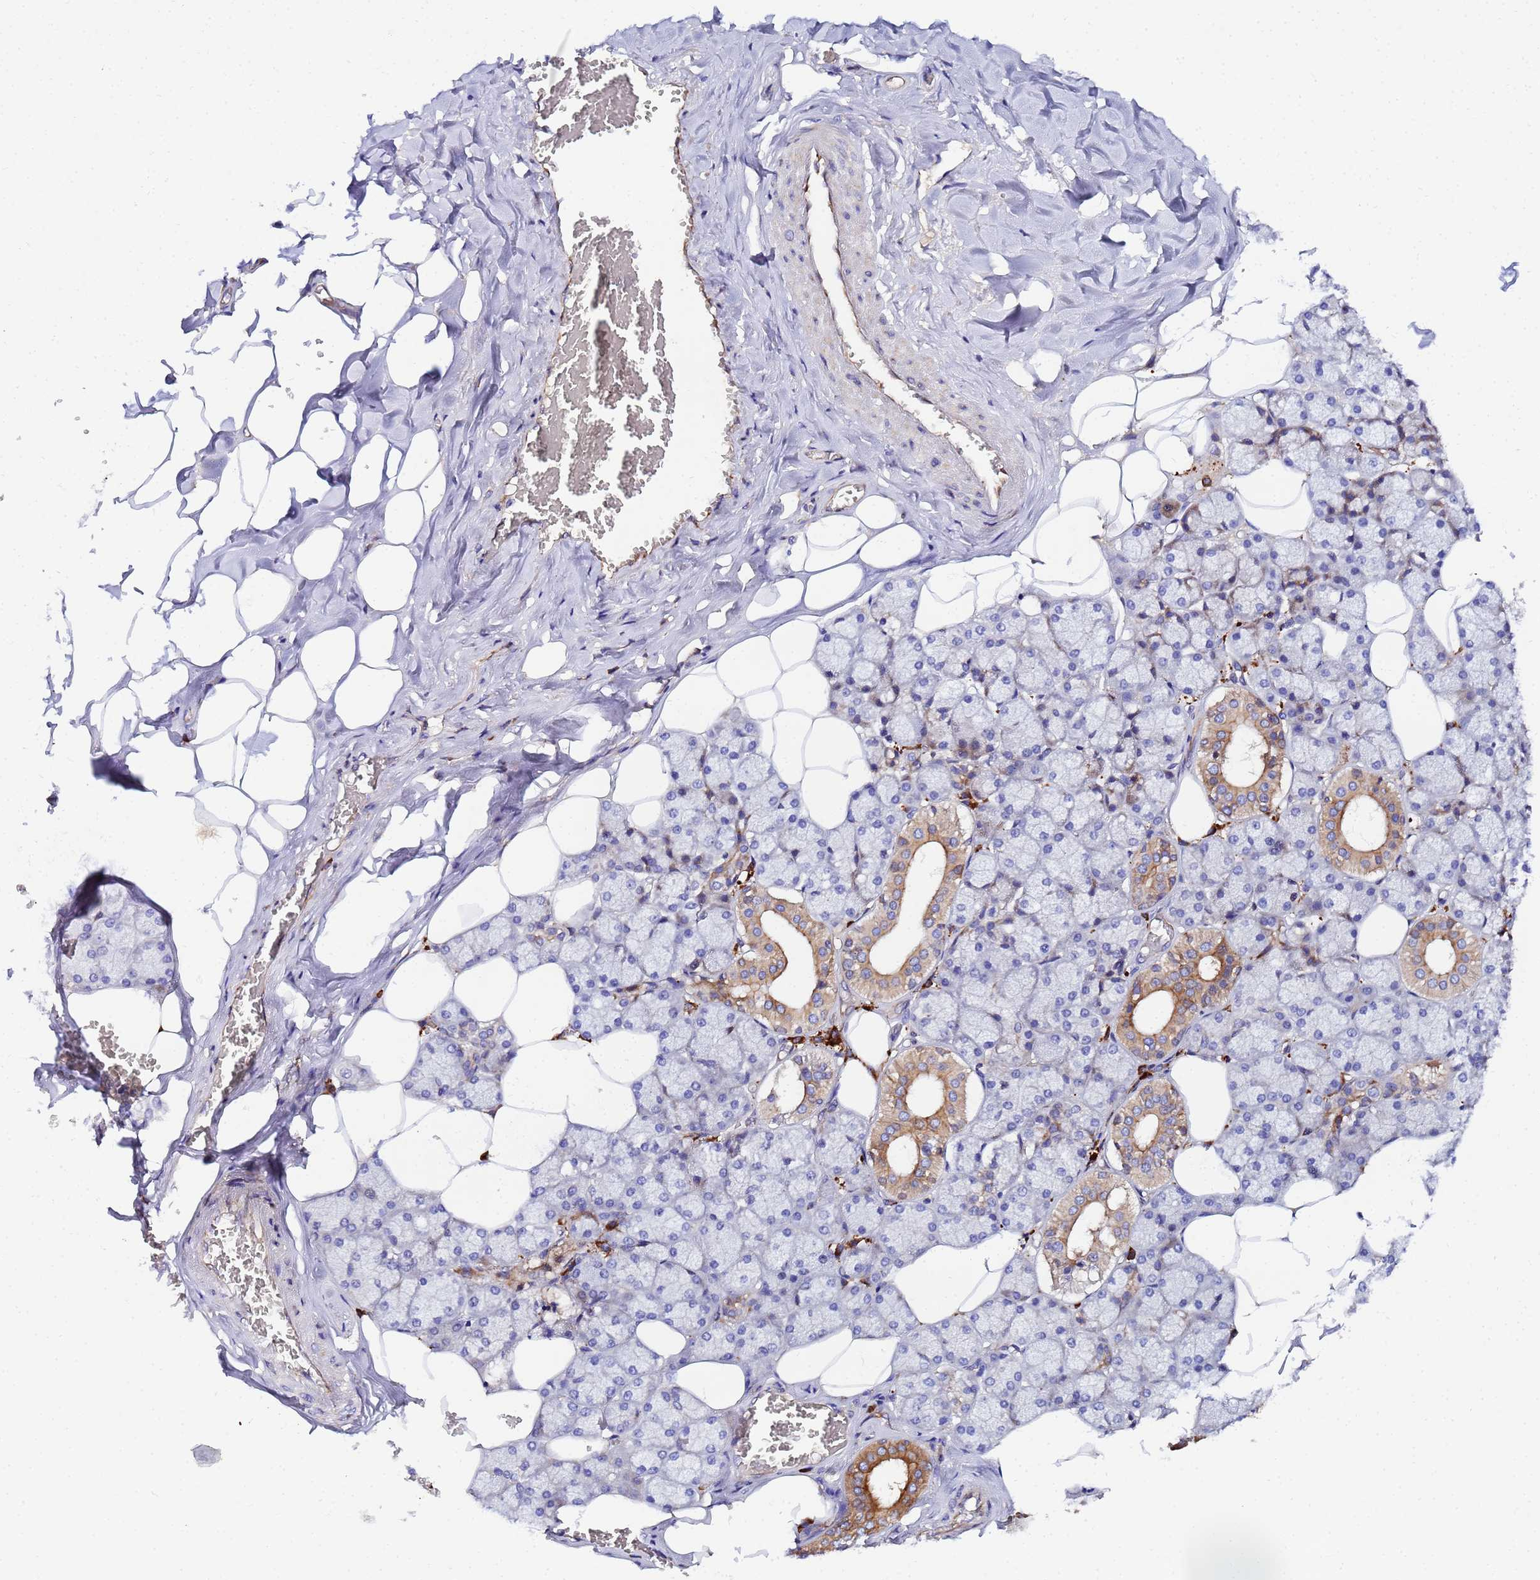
{"staining": {"intensity": "strong", "quantity": "25%-75%", "location": "cytoplasmic/membranous"}, "tissue": "salivary gland", "cell_type": "Glandular cells", "image_type": "normal", "snomed": [{"axis": "morphology", "description": "Normal tissue, NOS"}, {"axis": "topography", "description": "Salivary gland"}], "caption": "Glandular cells show high levels of strong cytoplasmic/membranous positivity in approximately 25%-75% of cells in benign salivary gland.", "gene": "POM121C", "patient": {"sex": "male", "age": 62}}